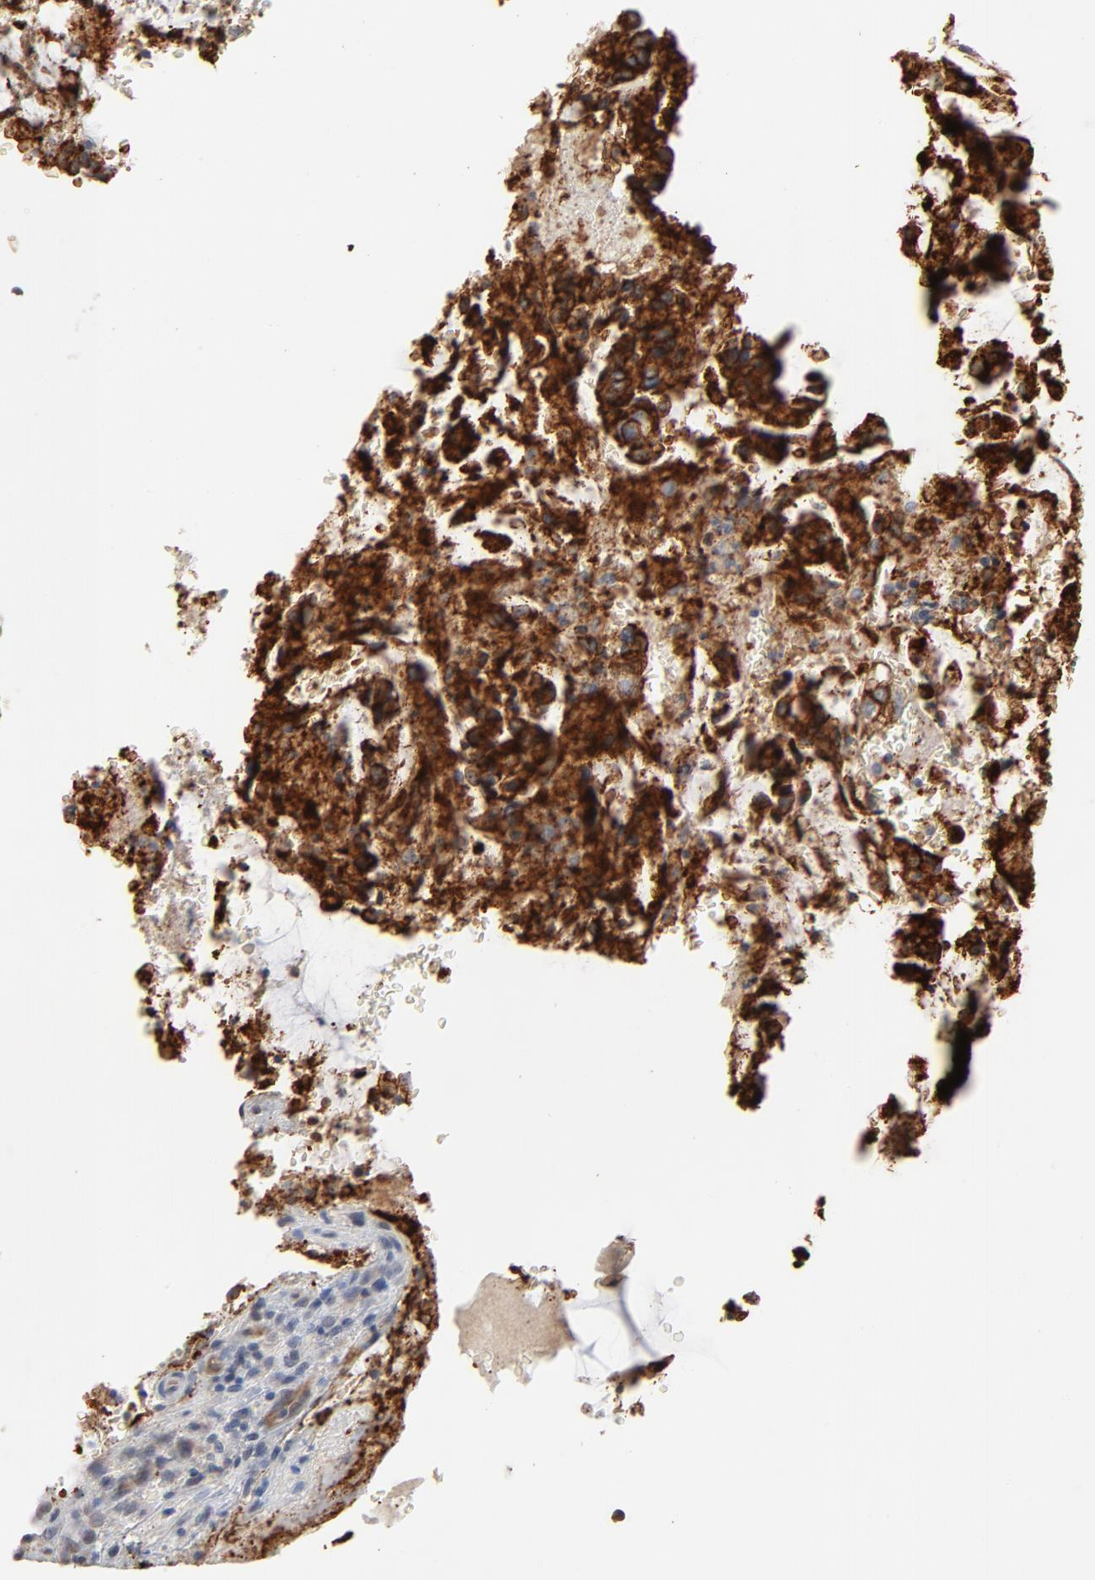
{"staining": {"intensity": "strong", "quantity": ">75%", "location": "cytoplasmic/membranous"}, "tissue": "colorectal cancer", "cell_type": "Tumor cells", "image_type": "cancer", "snomed": [{"axis": "morphology", "description": "Normal tissue, NOS"}, {"axis": "morphology", "description": "Adenocarcinoma, NOS"}, {"axis": "topography", "description": "Rectum"}], "caption": "Approximately >75% of tumor cells in human colorectal adenocarcinoma exhibit strong cytoplasmic/membranous protein expression as visualized by brown immunohistochemical staining.", "gene": "EPCAM", "patient": {"sex": "male", "age": 92}}